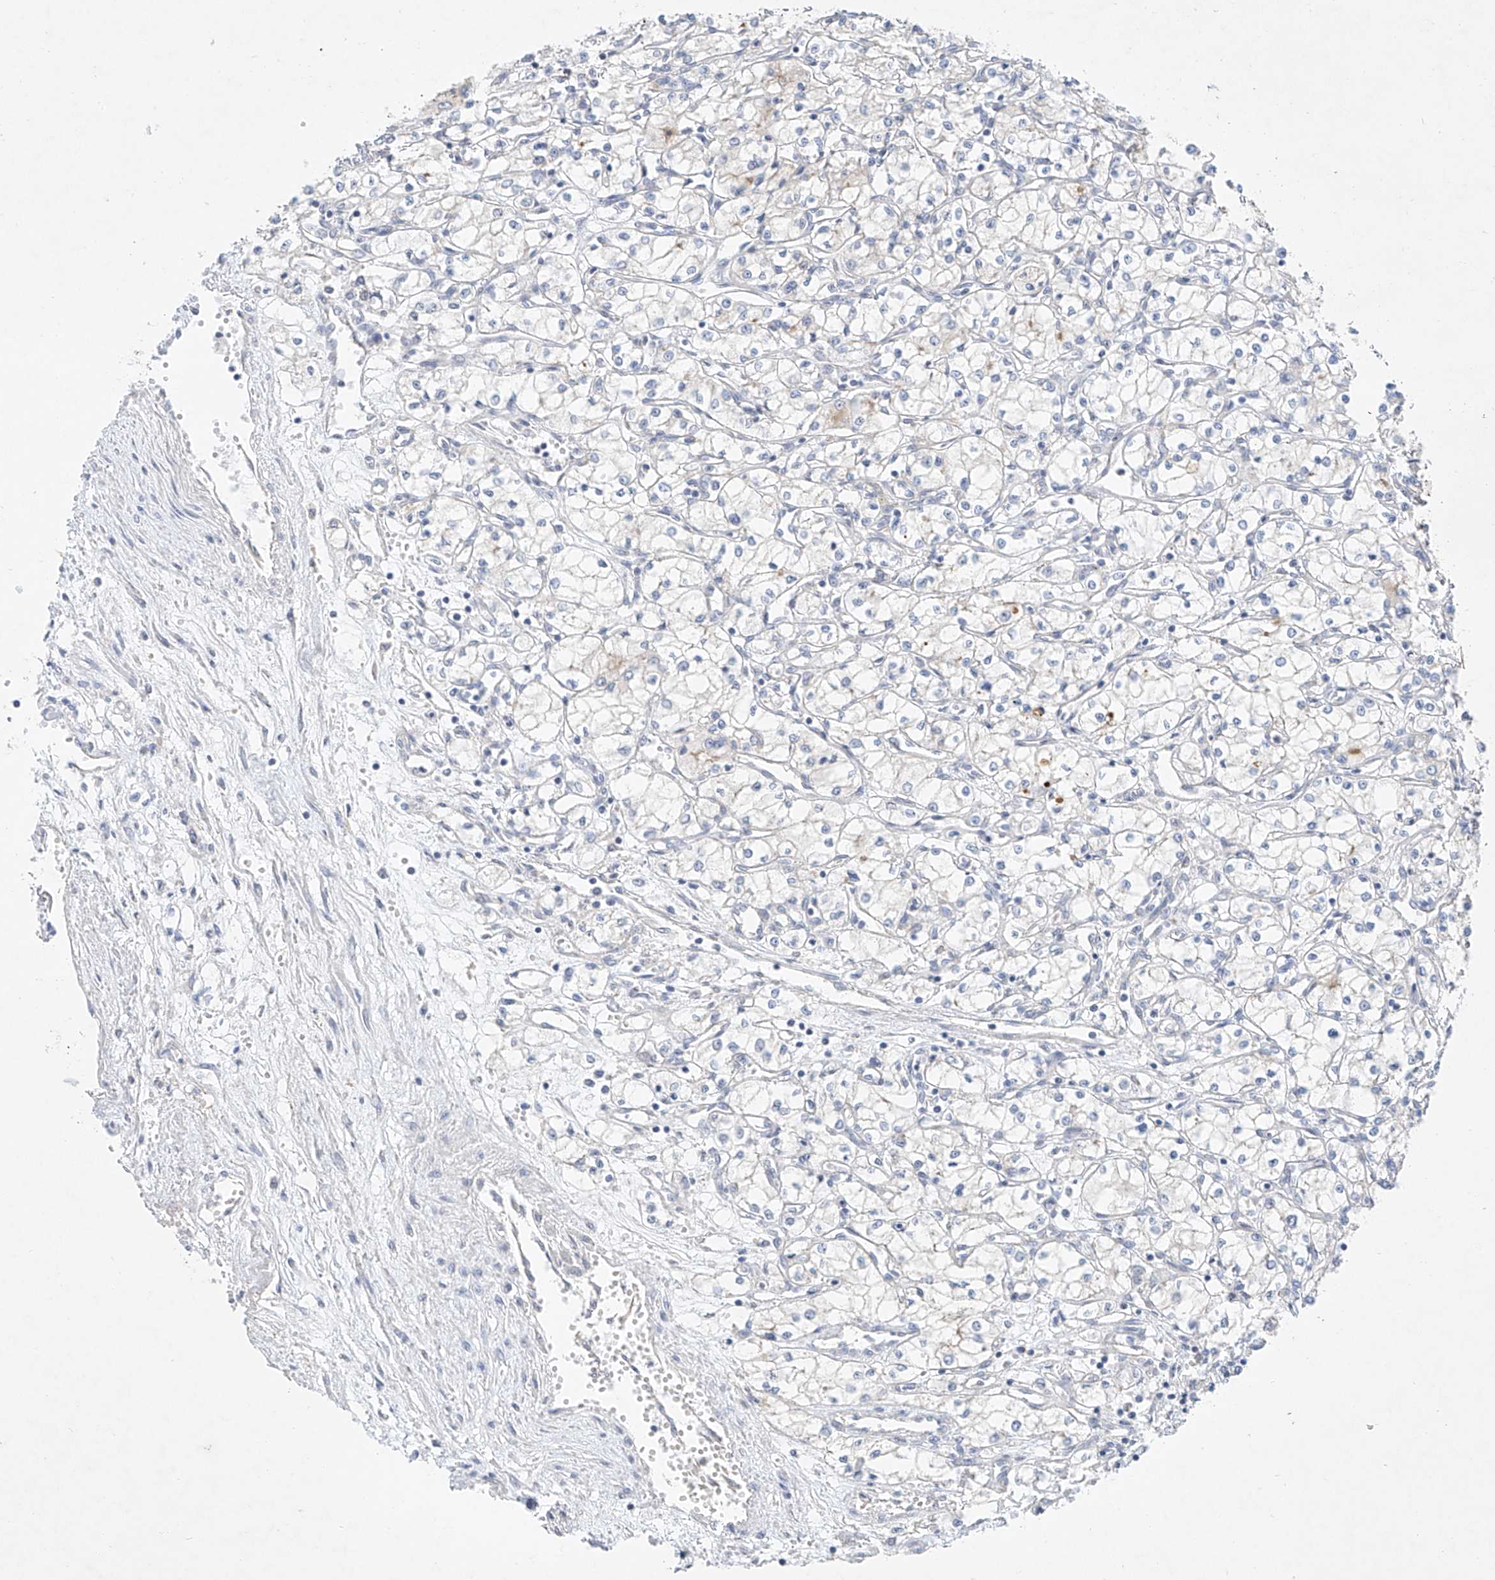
{"staining": {"intensity": "negative", "quantity": "none", "location": "none"}, "tissue": "renal cancer", "cell_type": "Tumor cells", "image_type": "cancer", "snomed": [{"axis": "morphology", "description": "Adenocarcinoma, NOS"}, {"axis": "topography", "description": "Kidney"}], "caption": "This is a histopathology image of immunohistochemistry (IHC) staining of adenocarcinoma (renal), which shows no staining in tumor cells. Nuclei are stained in blue.", "gene": "IL22RA2", "patient": {"sex": "male", "age": 59}}